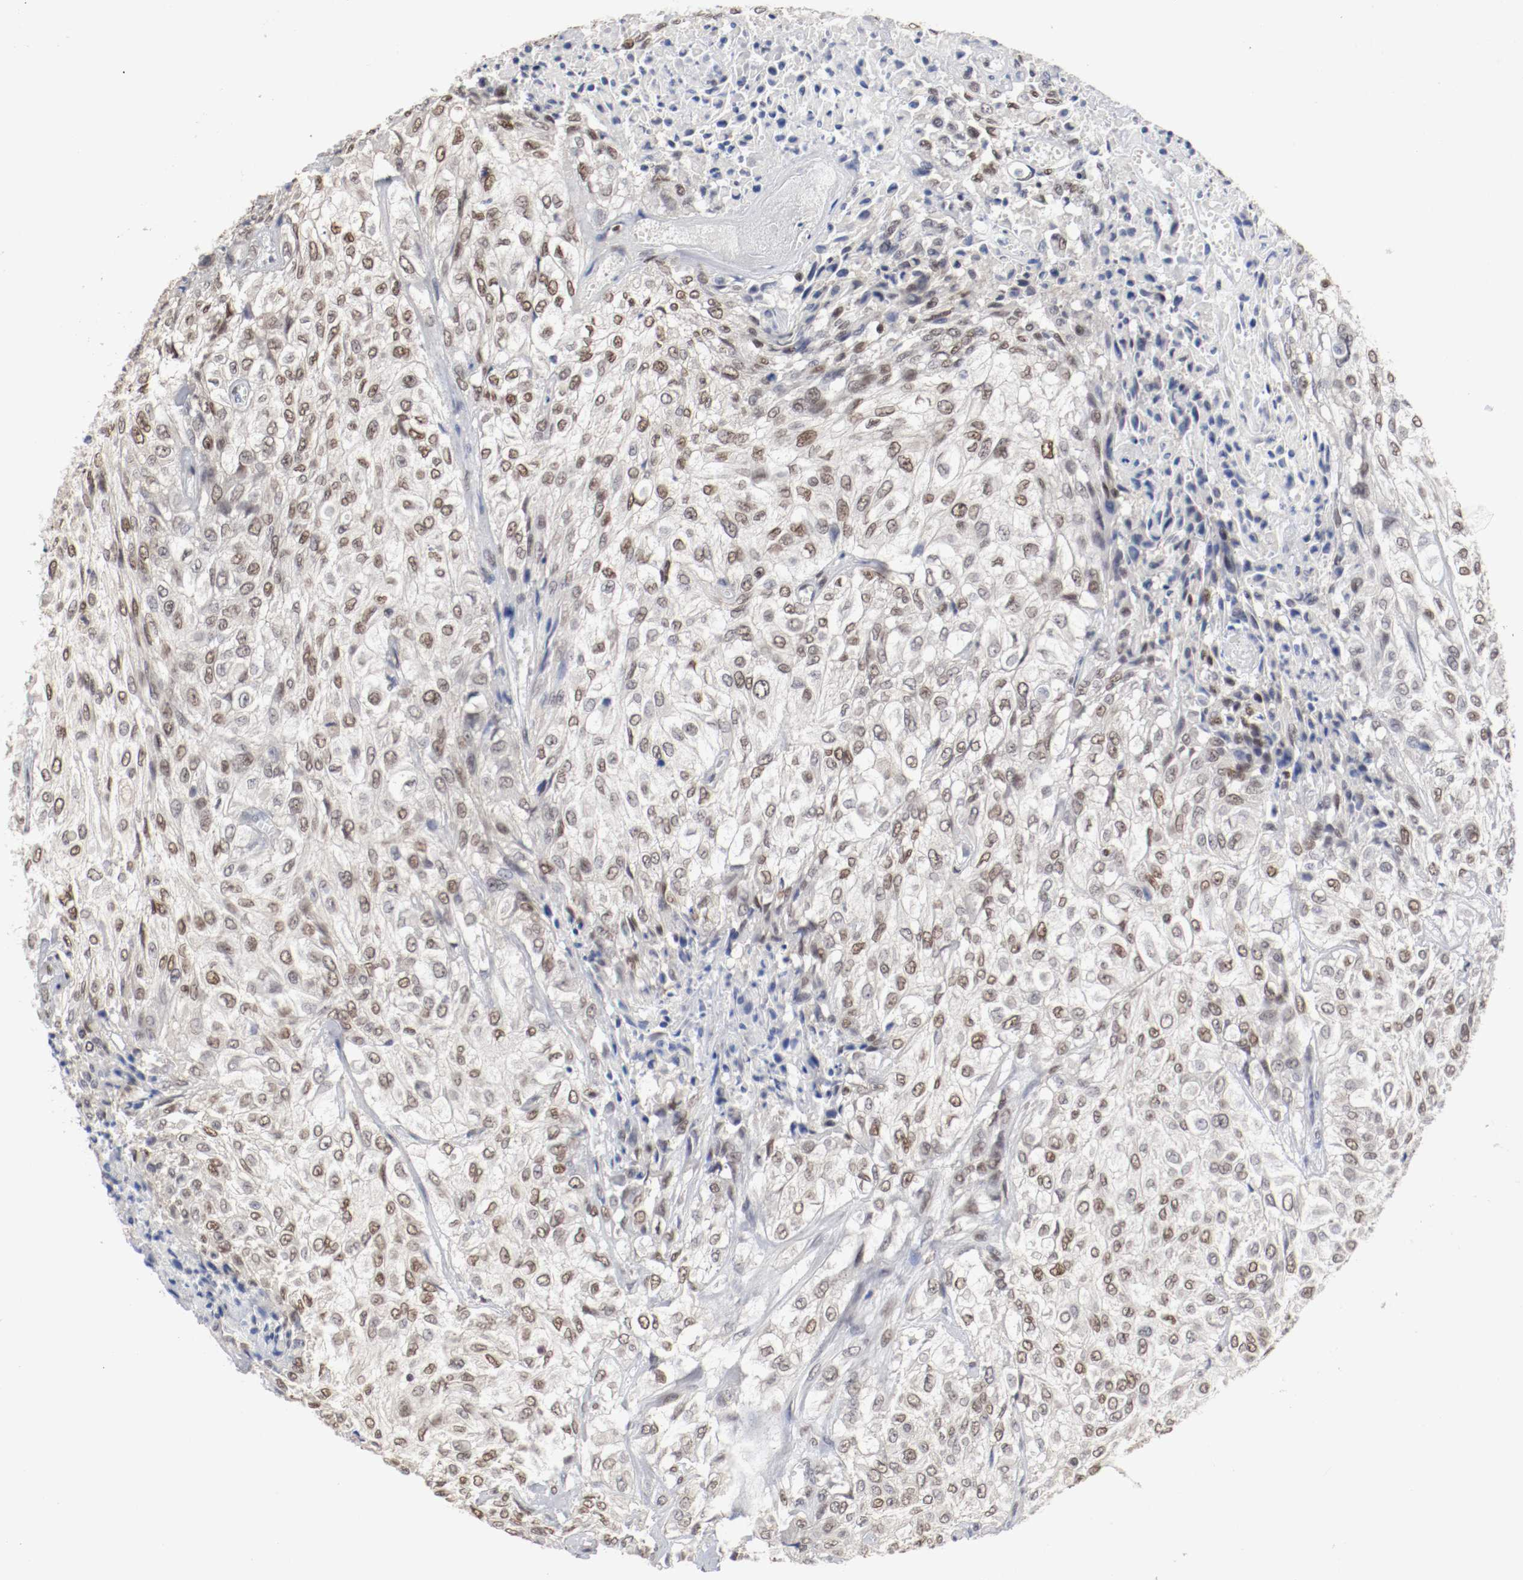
{"staining": {"intensity": "moderate", "quantity": ">75%", "location": "nuclear"}, "tissue": "urothelial cancer", "cell_type": "Tumor cells", "image_type": "cancer", "snomed": [{"axis": "morphology", "description": "Urothelial carcinoma, High grade"}, {"axis": "topography", "description": "Urinary bladder"}], "caption": "Brown immunohistochemical staining in urothelial cancer exhibits moderate nuclear expression in approximately >75% of tumor cells.", "gene": "FOSL2", "patient": {"sex": "male", "age": 57}}